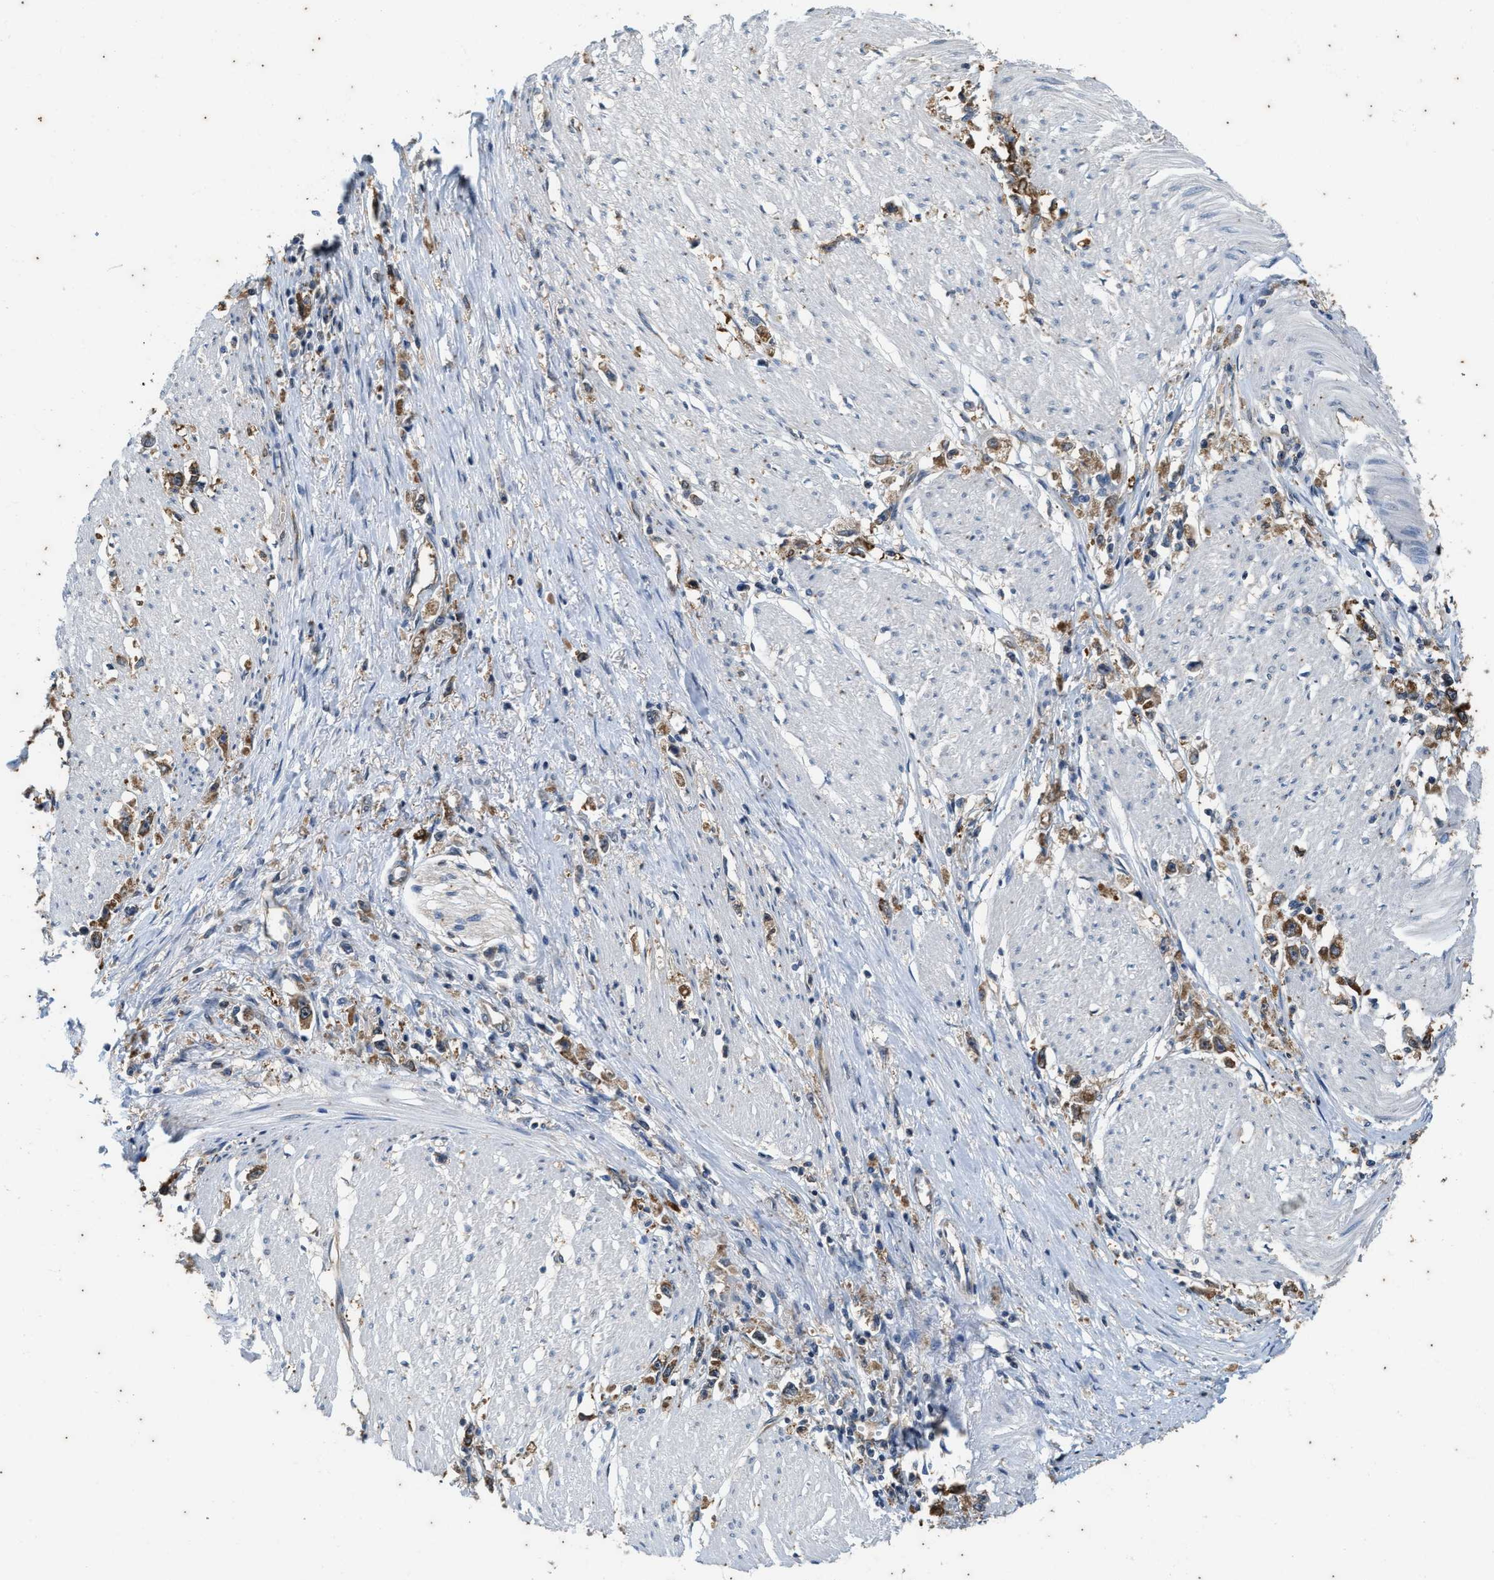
{"staining": {"intensity": "moderate", "quantity": ">75%", "location": "cytoplasmic/membranous"}, "tissue": "stomach cancer", "cell_type": "Tumor cells", "image_type": "cancer", "snomed": [{"axis": "morphology", "description": "Adenocarcinoma, NOS"}, {"axis": "topography", "description": "Stomach"}], "caption": "There is medium levels of moderate cytoplasmic/membranous staining in tumor cells of adenocarcinoma (stomach), as demonstrated by immunohistochemical staining (brown color).", "gene": "COX19", "patient": {"sex": "female", "age": 59}}